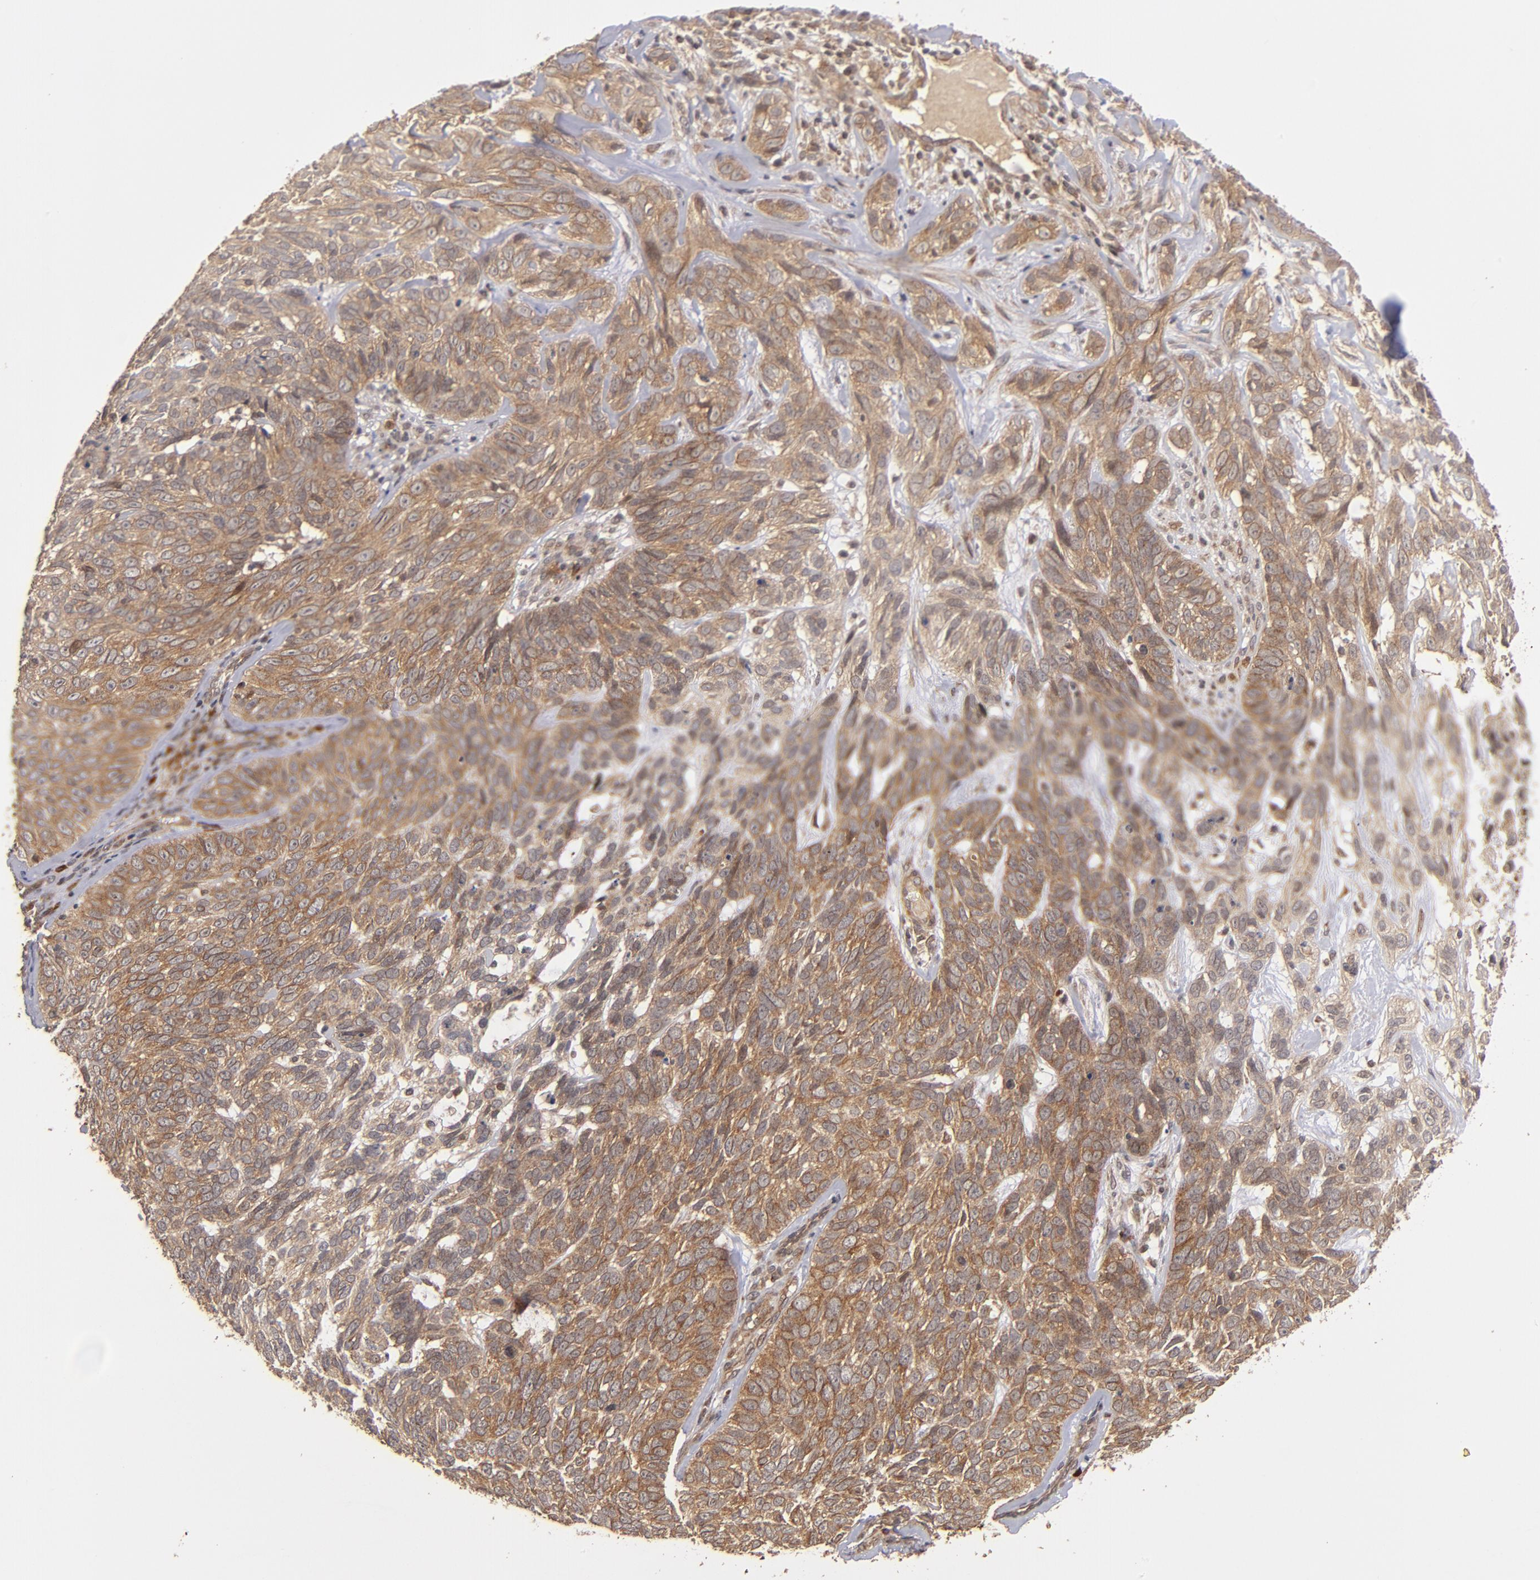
{"staining": {"intensity": "moderate", "quantity": ">75%", "location": "cytoplasmic/membranous"}, "tissue": "skin cancer", "cell_type": "Tumor cells", "image_type": "cancer", "snomed": [{"axis": "morphology", "description": "Basal cell carcinoma"}, {"axis": "topography", "description": "Skin"}], "caption": "Protein expression analysis of human skin basal cell carcinoma reveals moderate cytoplasmic/membranous expression in approximately >75% of tumor cells. The staining is performed using DAB (3,3'-diaminobenzidine) brown chromogen to label protein expression. The nuclei are counter-stained blue using hematoxylin.", "gene": "BDKRB1", "patient": {"sex": "male", "age": 72}}